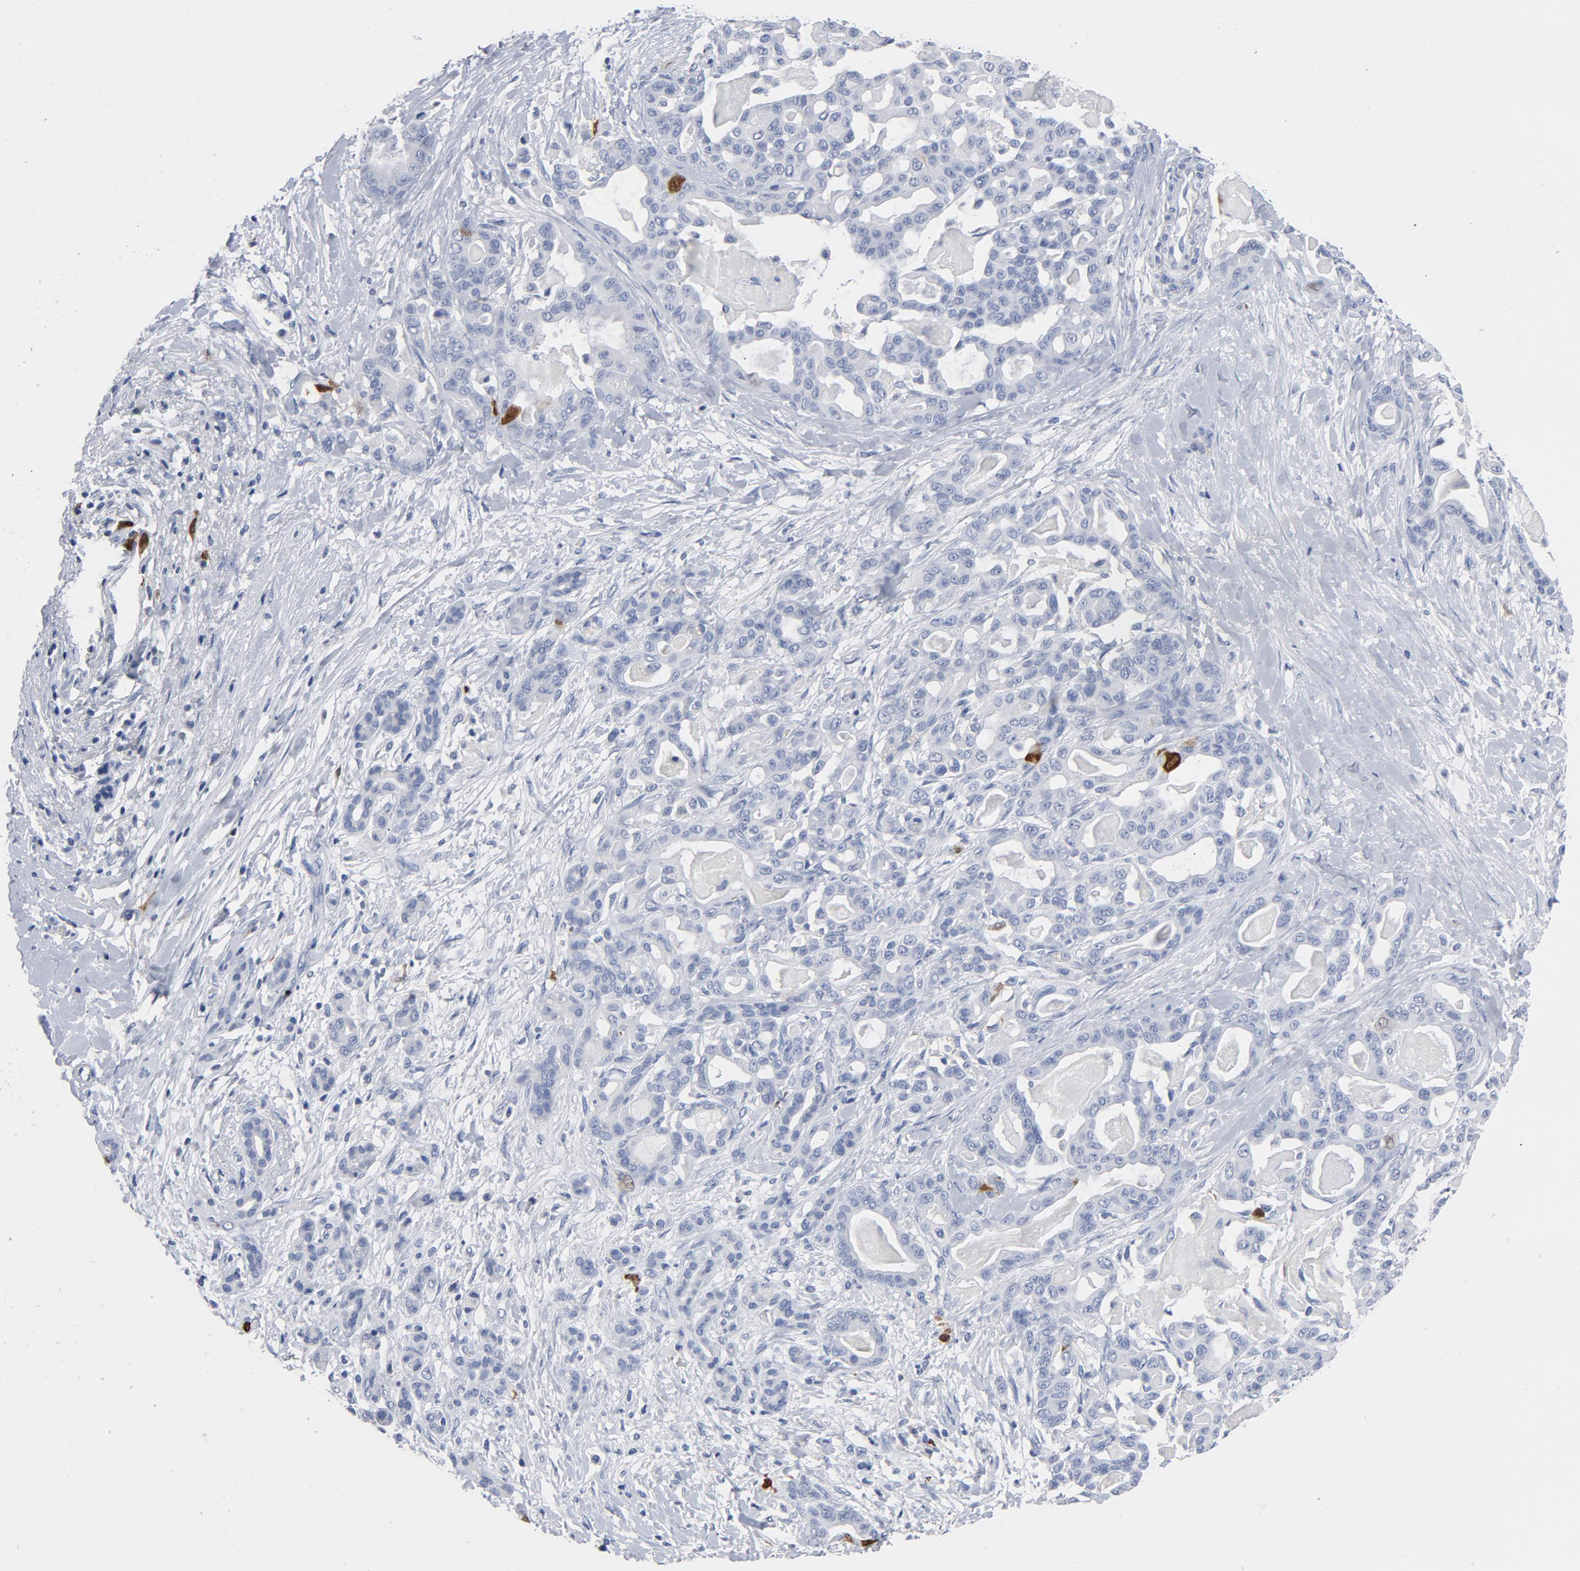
{"staining": {"intensity": "moderate", "quantity": "<25%", "location": "nuclear"}, "tissue": "pancreatic cancer", "cell_type": "Tumor cells", "image_type": "cancer", "snomed": [{"axis": "morphology", "description": "Adenocarcinoma, NOS"}, {"axis": "topography", "description": "Pancreas"}], "caption": "Pancreatic adenocarcinoma tissue shows moderate nuclear staining in about <25% of tumor cells, visualized by immunohistochemistry.", "gene": "CDC20", "patient": {"sex": "male", "age": 63}}